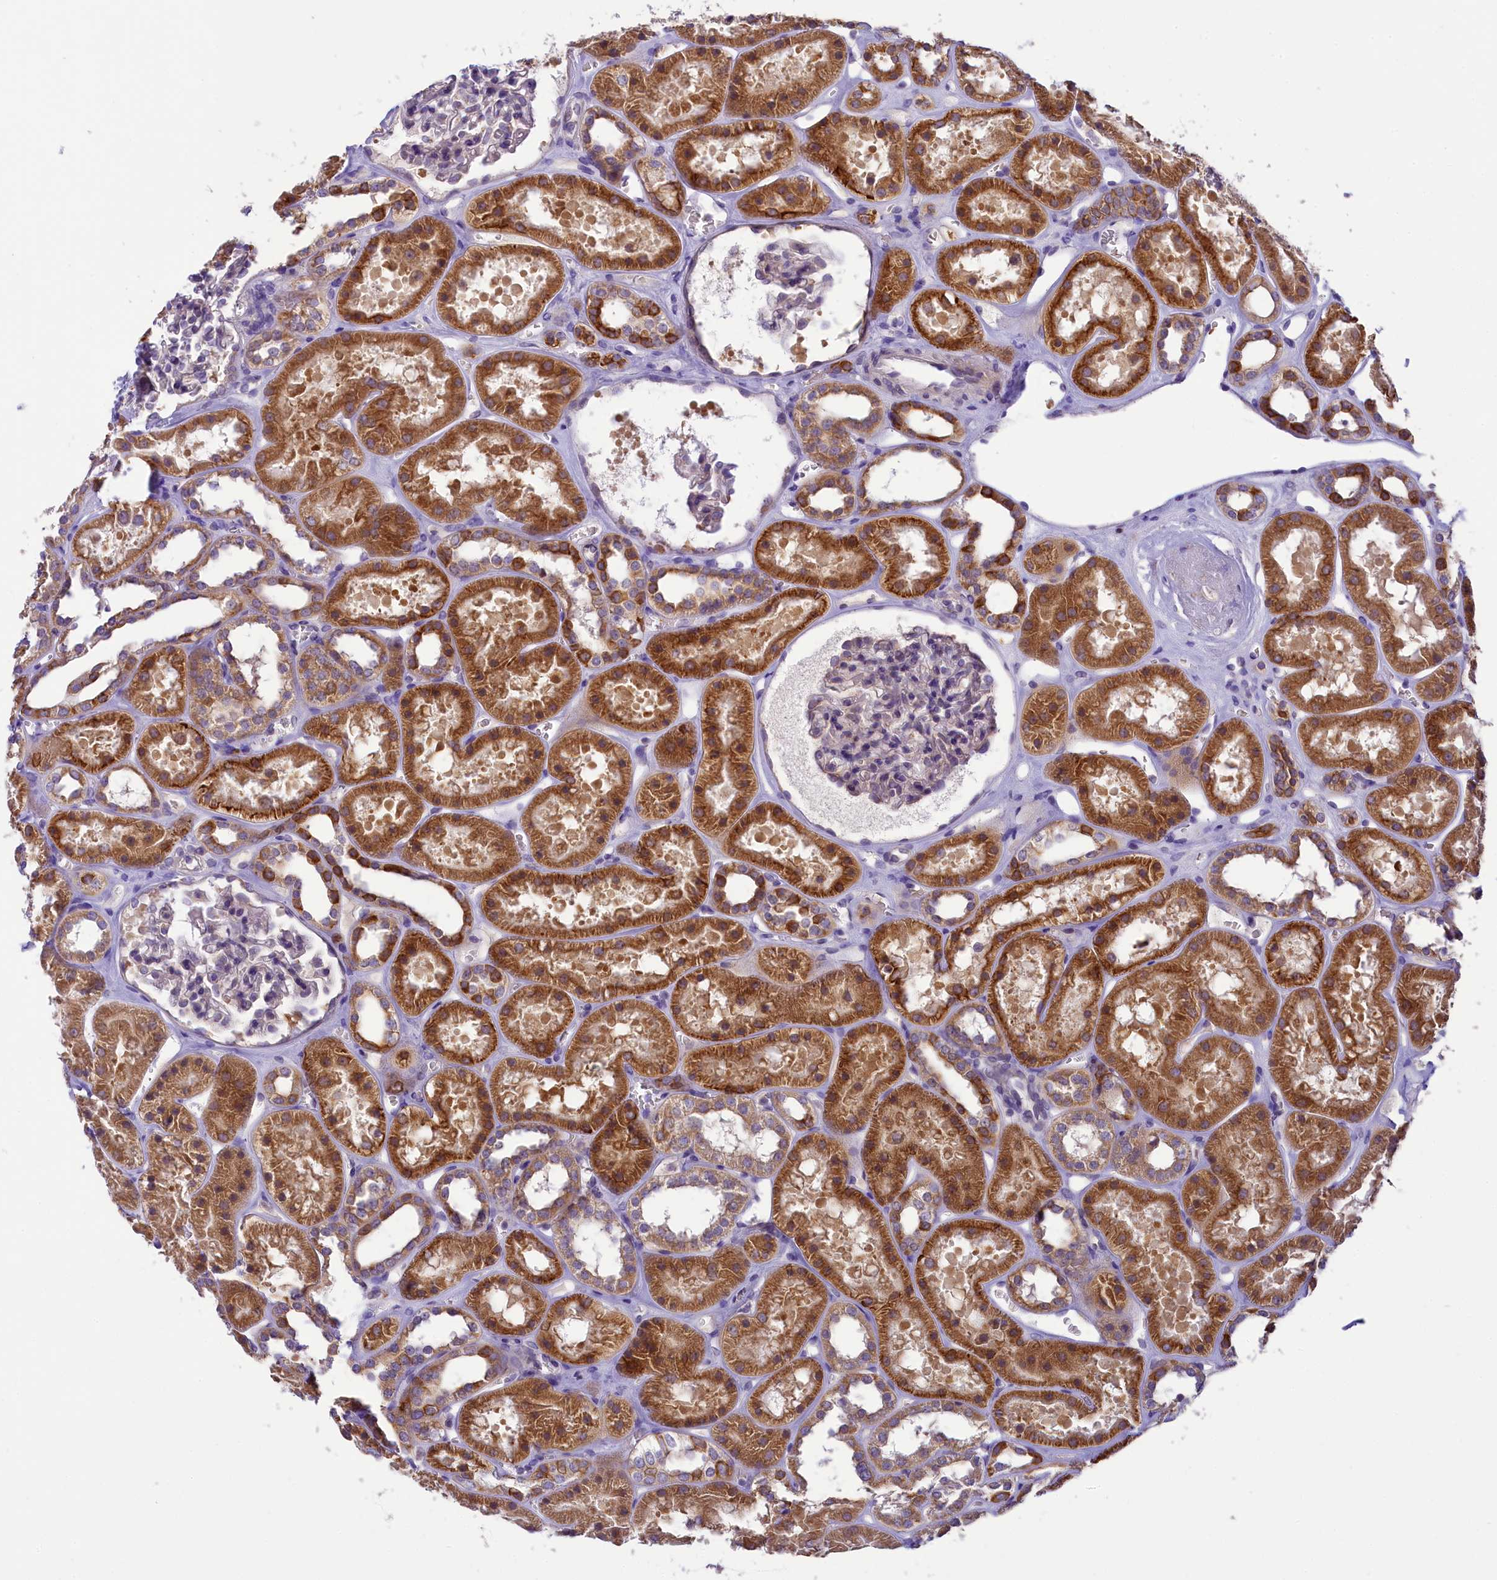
{"staining": {"intensity": "negative", "quantity": "none", "location": "none"}, "tissue": "kidney", "cell_type": "Cells in glomeruli", "image_type": "normal", "snomed": [{"axis": "morphology", "description": "Normal tissue, NOS"}, {"axis": "topography", "description": "Kidney"}], "caption": "The histopathology image exhibits no significant positivity in cells in glomeruli of kidney.", "gene": "LARP4", "patient": {"sex": "female", "age": 41}}